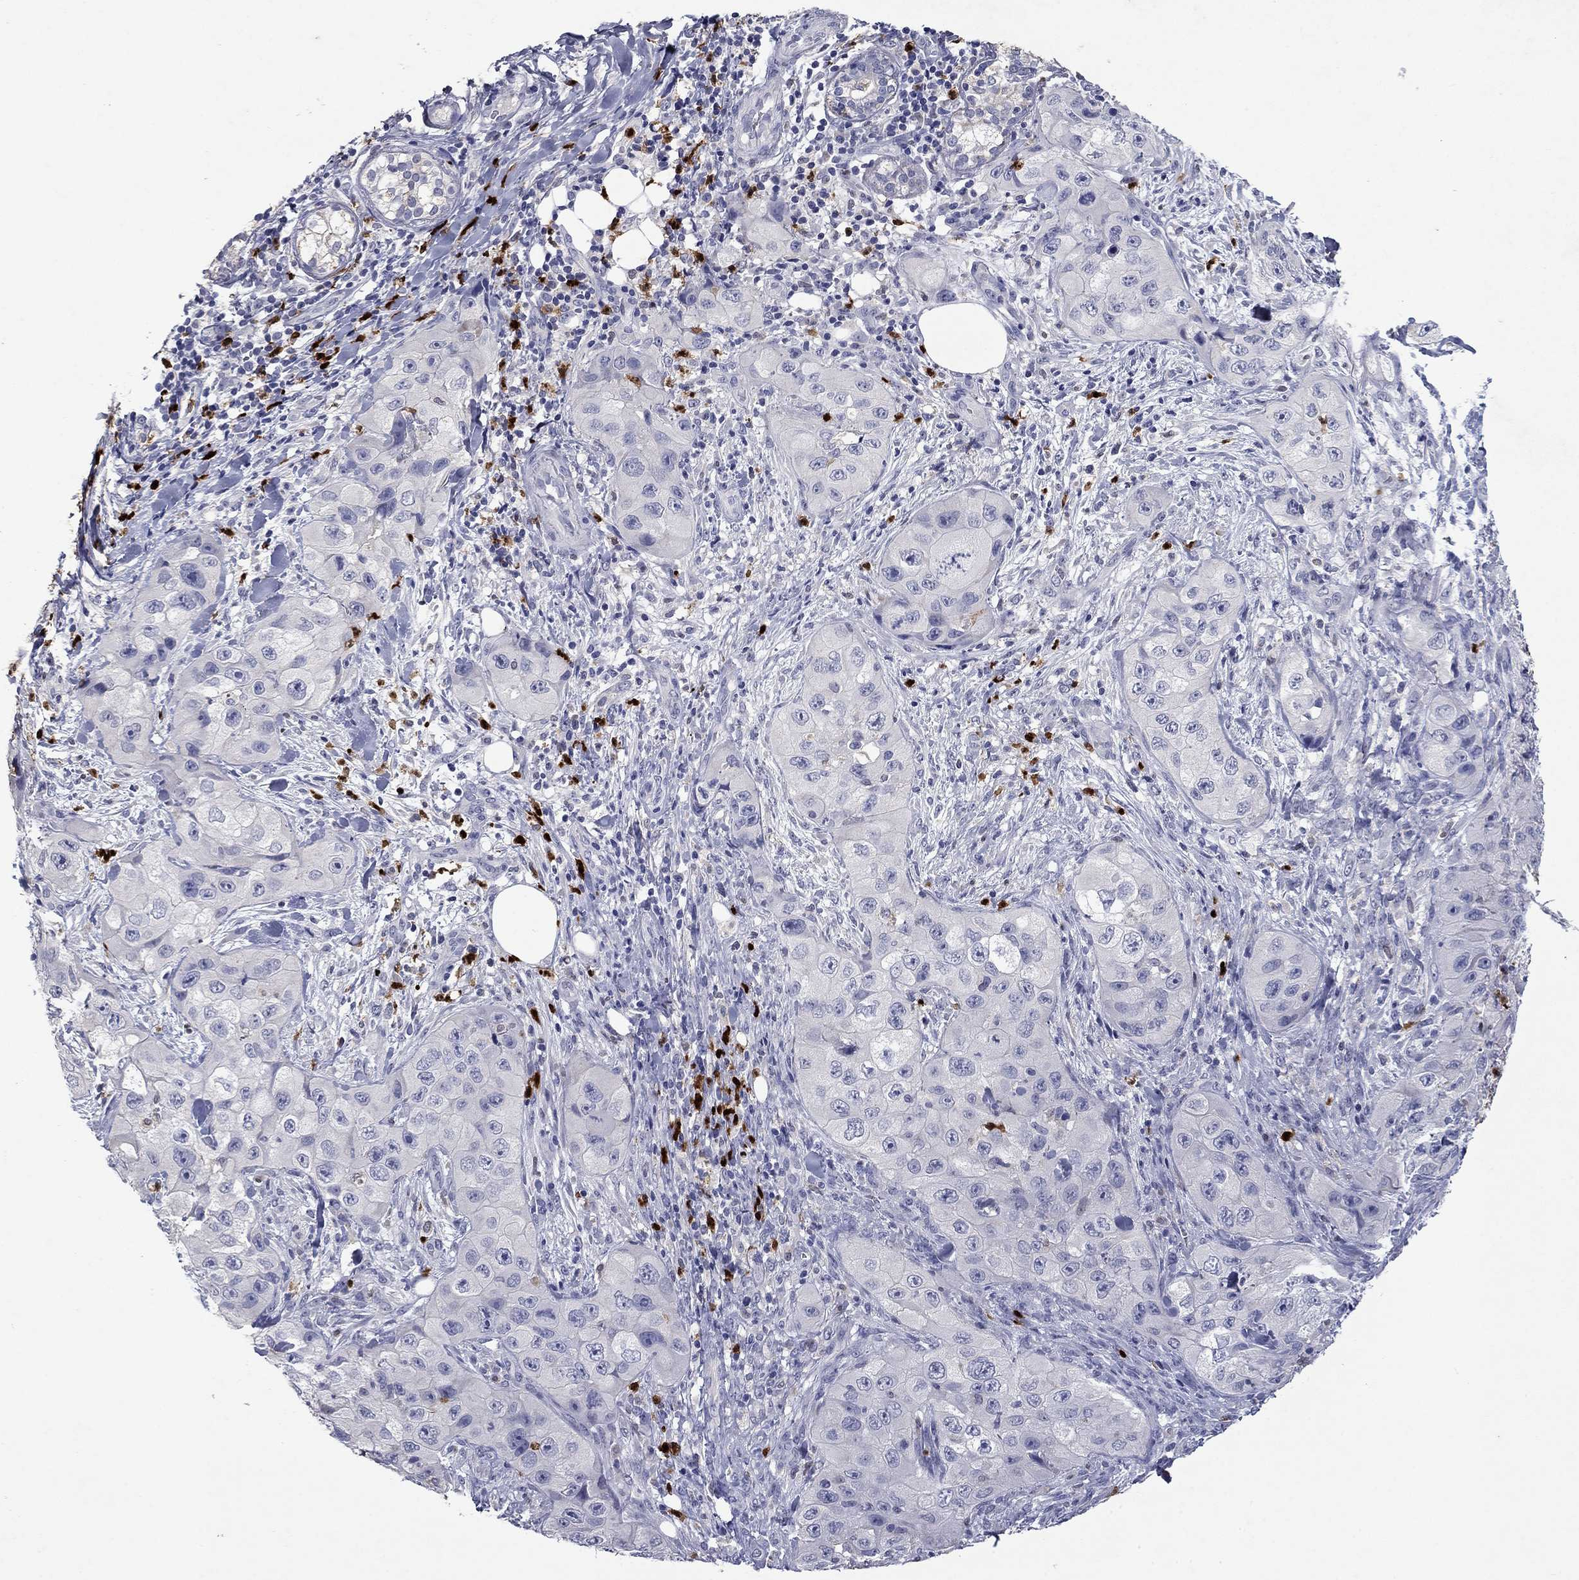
{"staining": {"intensity": "negative", "quantity": "none", "location": "none"}, "tissue": "skin cancer", "cell_type": "Tumor cells", "image_type": "cancer", "snomed": [{"axis": "morphology", "description": "Squamous cell carcinoma, NOS"}, {"axis": "topography", "description": "Skin"}, {"axis": "topography", "description": "Subcutis"}], "caption": "High magnification brightfield microscopy of squamous cell carcinoma (skin) stained with DAB (brown) and counterstained with hematoxylin (blue): tumor cells show no significant positivity.", "gene": "IRF5", "patient": {"sex": "male", "age": 73}}